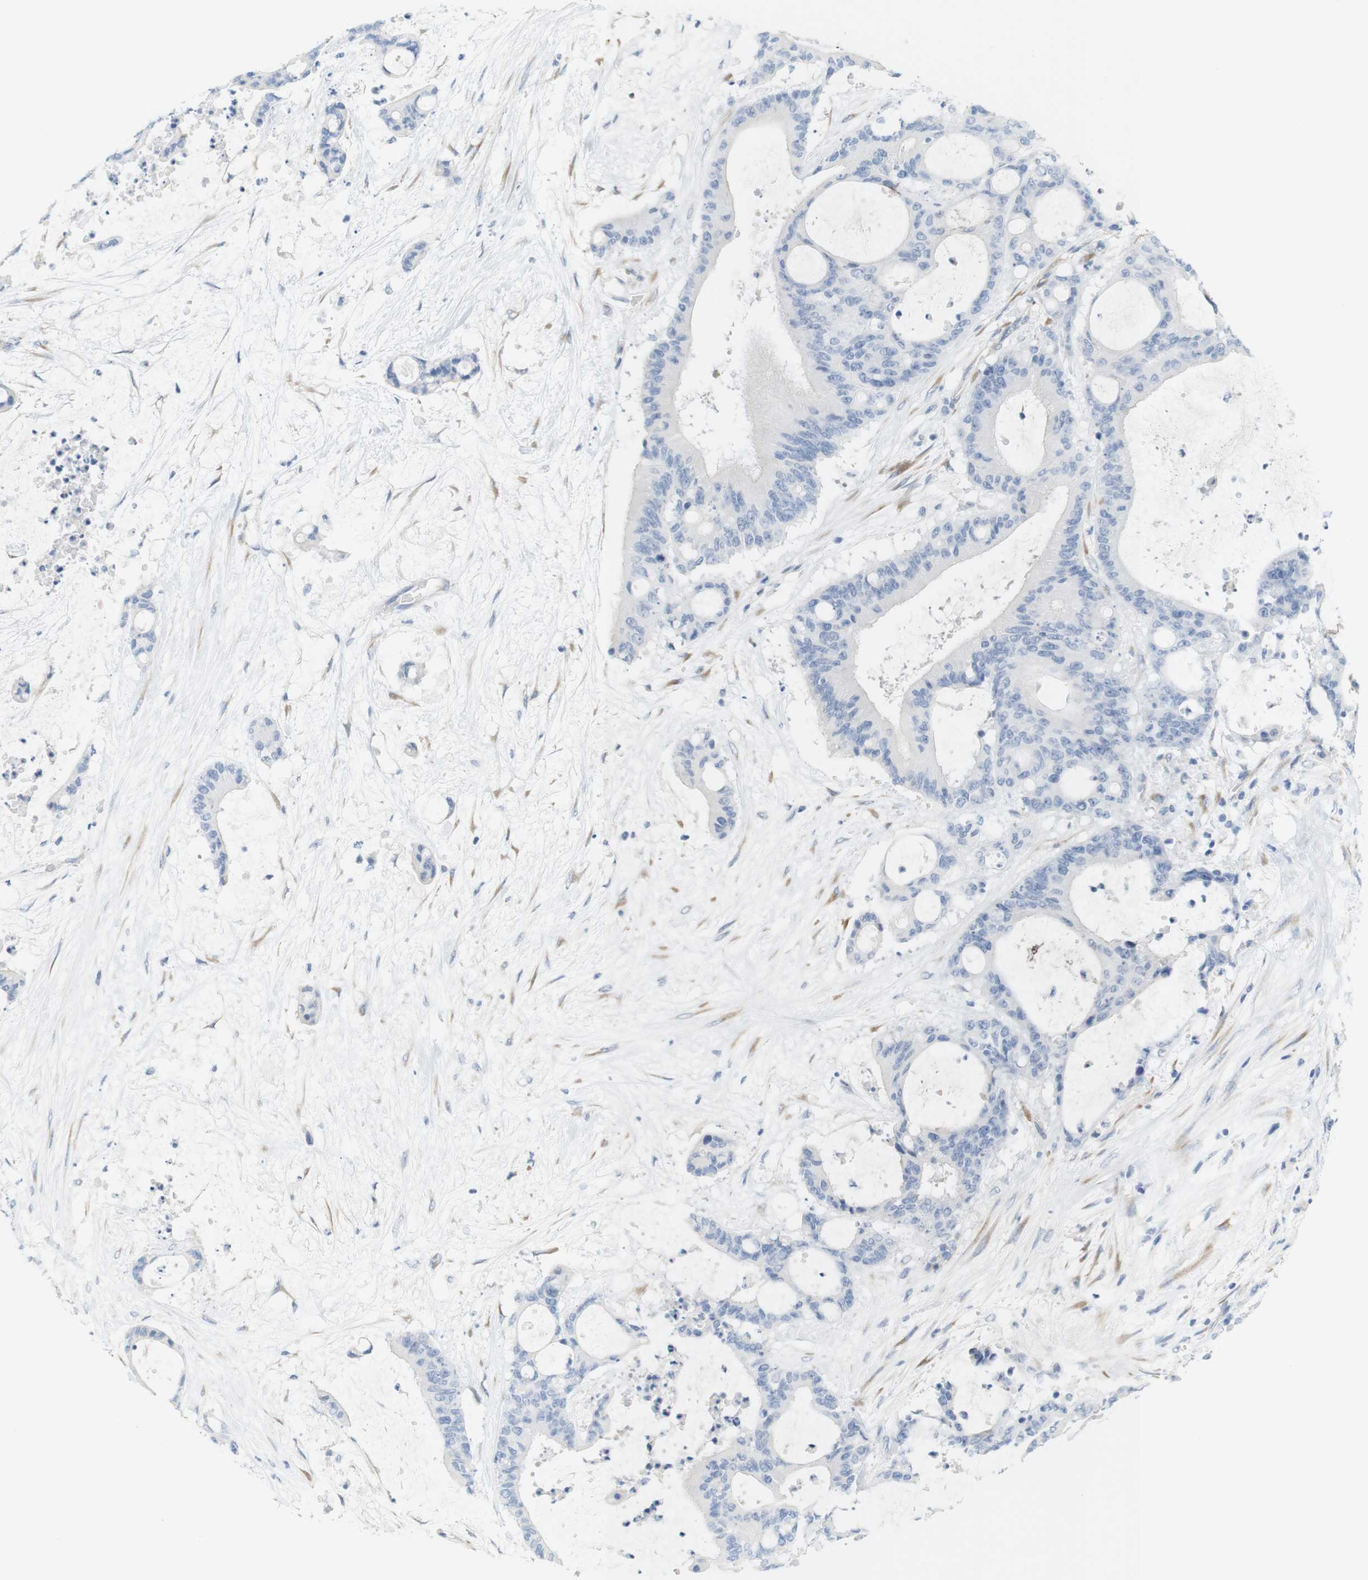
{"staining": {"intensity": "negative", "quantity": "none", "location": "none"}, "tissue": "liver cancer", "cell_type": "Tumor cells", "image_type": "cancer", "snomed": [{"axis": "morphology", "description": "Cholangiocarcinoma"}, {"axis": "topography", "description": "Liver"}], "caption": "This is a image of IHC staining of liver cancer, which shows no positivity in tumor cells.", "gene": "RGS9", "patient": {"sex": "female", "age": 73}}